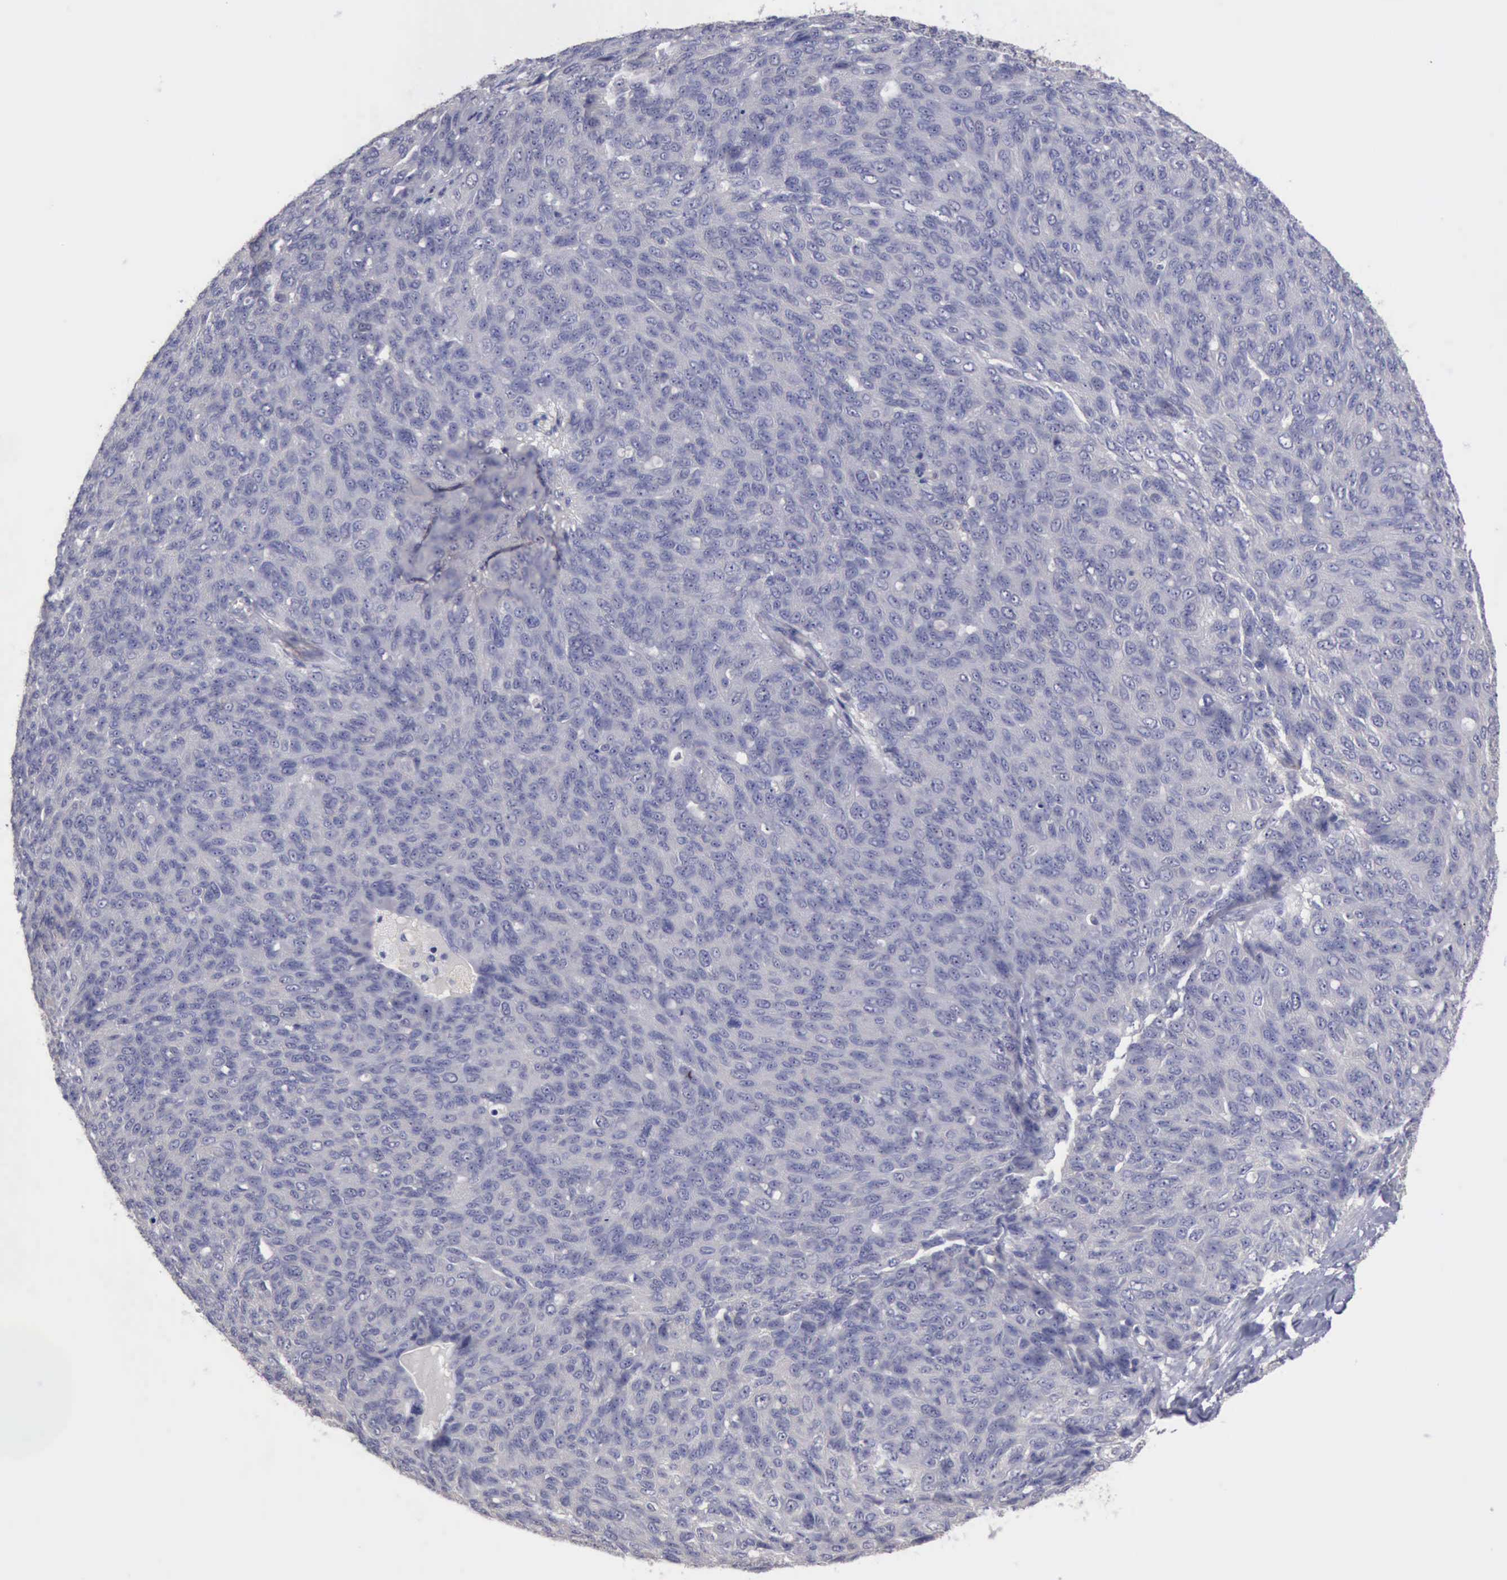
{"staining": {"intensity": "negative", "quantity": "none", "location": "none"}, "tissue": "ovarian cancer", "cell_type": "Tumor cells", "image_type": "cancer", "snomed": [{"axis": "morphology", "description": "Carcinoma, endometroid"}, {"axis": "topography", "description": "Ovary"}], "caption": "Endometroid carcinoma (ovarian) was stained to show a protein in brown. There is no significant positivity in tumor cells.", "gene": "PHKA1", "patient": {"sex": "female", "age": 60}}